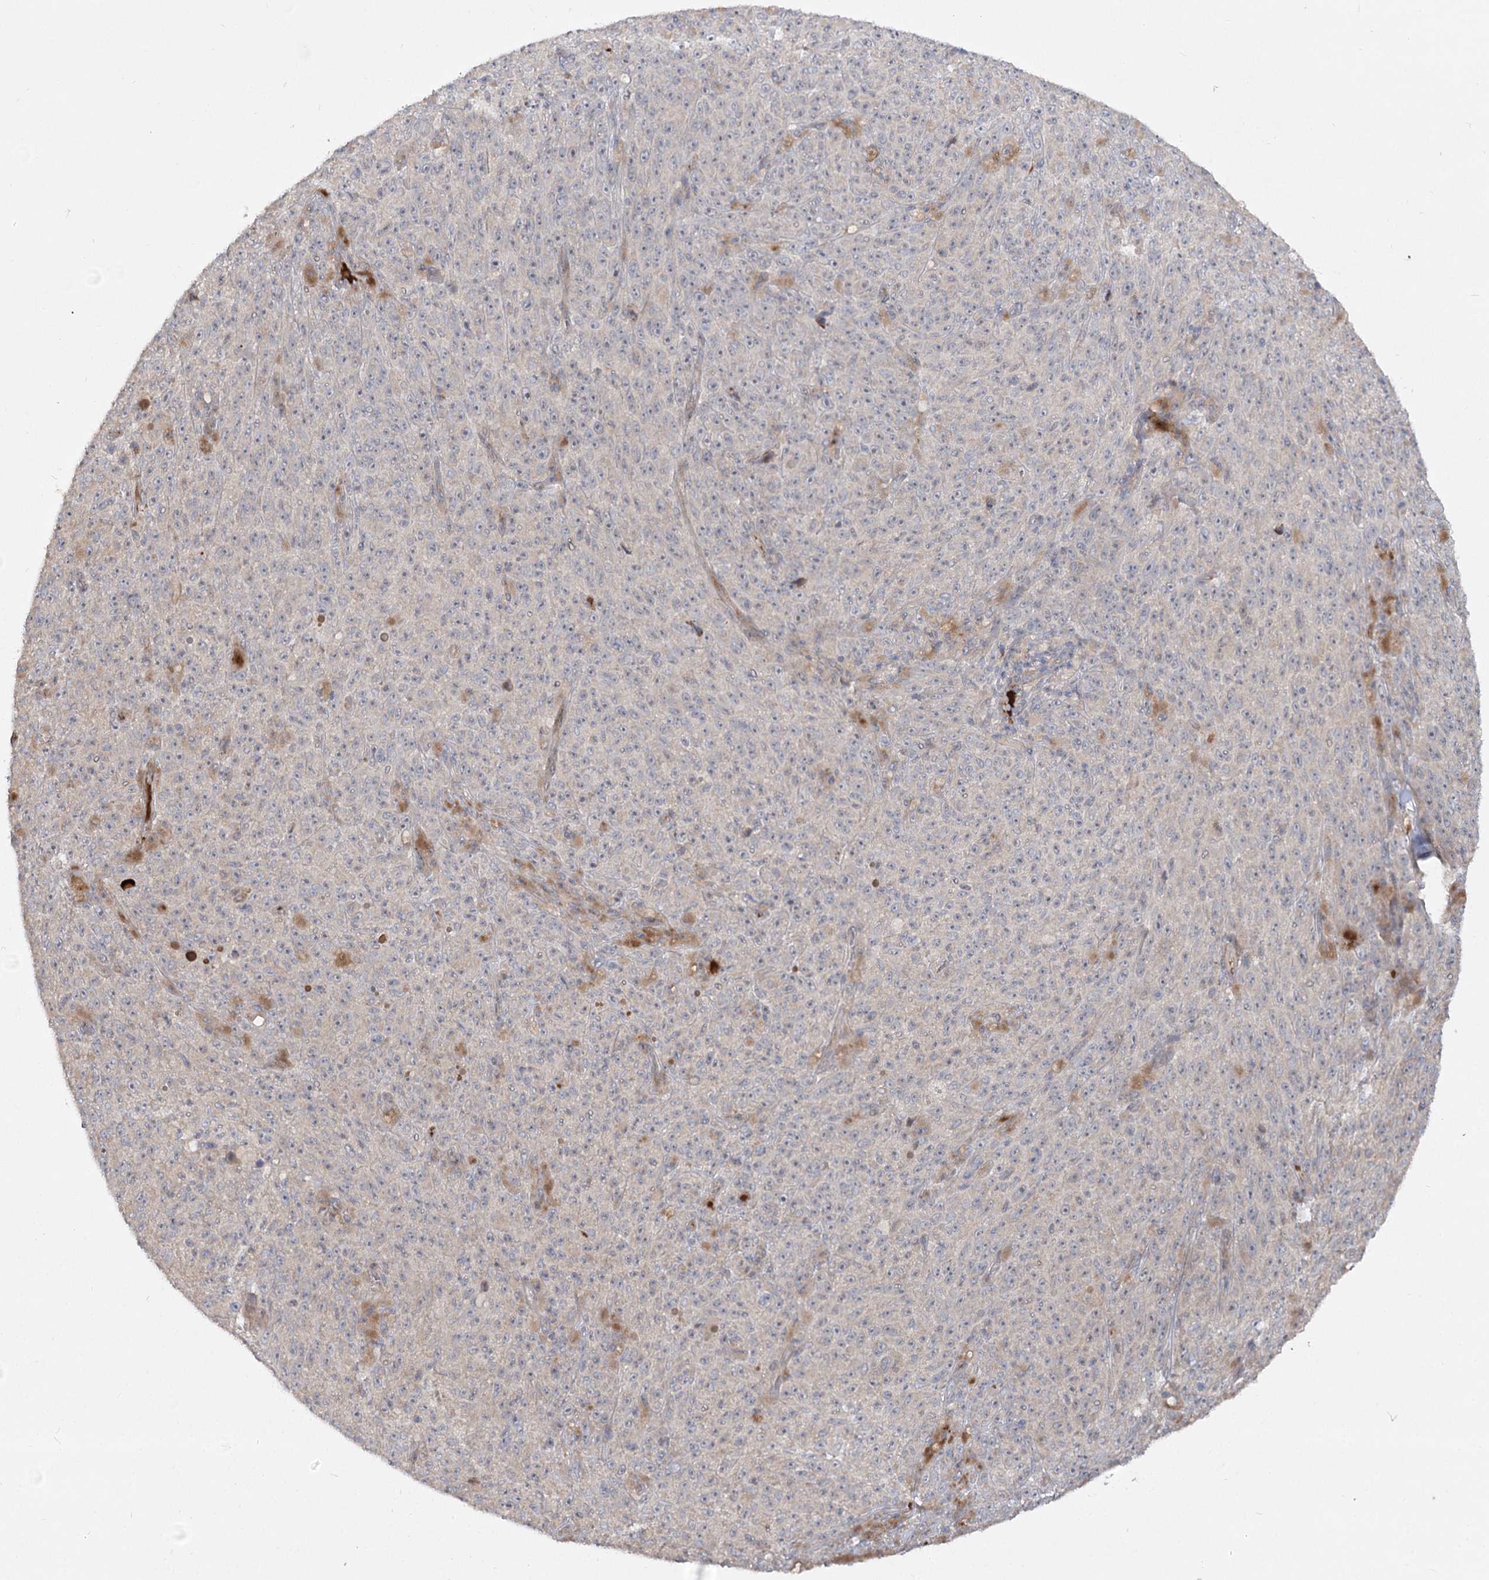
{"staining": {"intensity": "weak", "quantity": "<25%", "location": "cytoplasmic/membranous"}, "tissue": "melanoma", "cell_type": "Tumor cells", "image_type": "cancer", "snomed": [{"axis": "morphology", "description": "Malignant melanoma, NOS"}, {"axis": "topography", "description": "Skin"}], "caption": "Tumor cells are negative for brown protein staining in melanoma. (DAB (3,3'-diaminobenzidine) immunohistochemistry with hematoxylin counter stain).", "gene": "FGF19", "patient": {"sex": "female", "age": 82}}